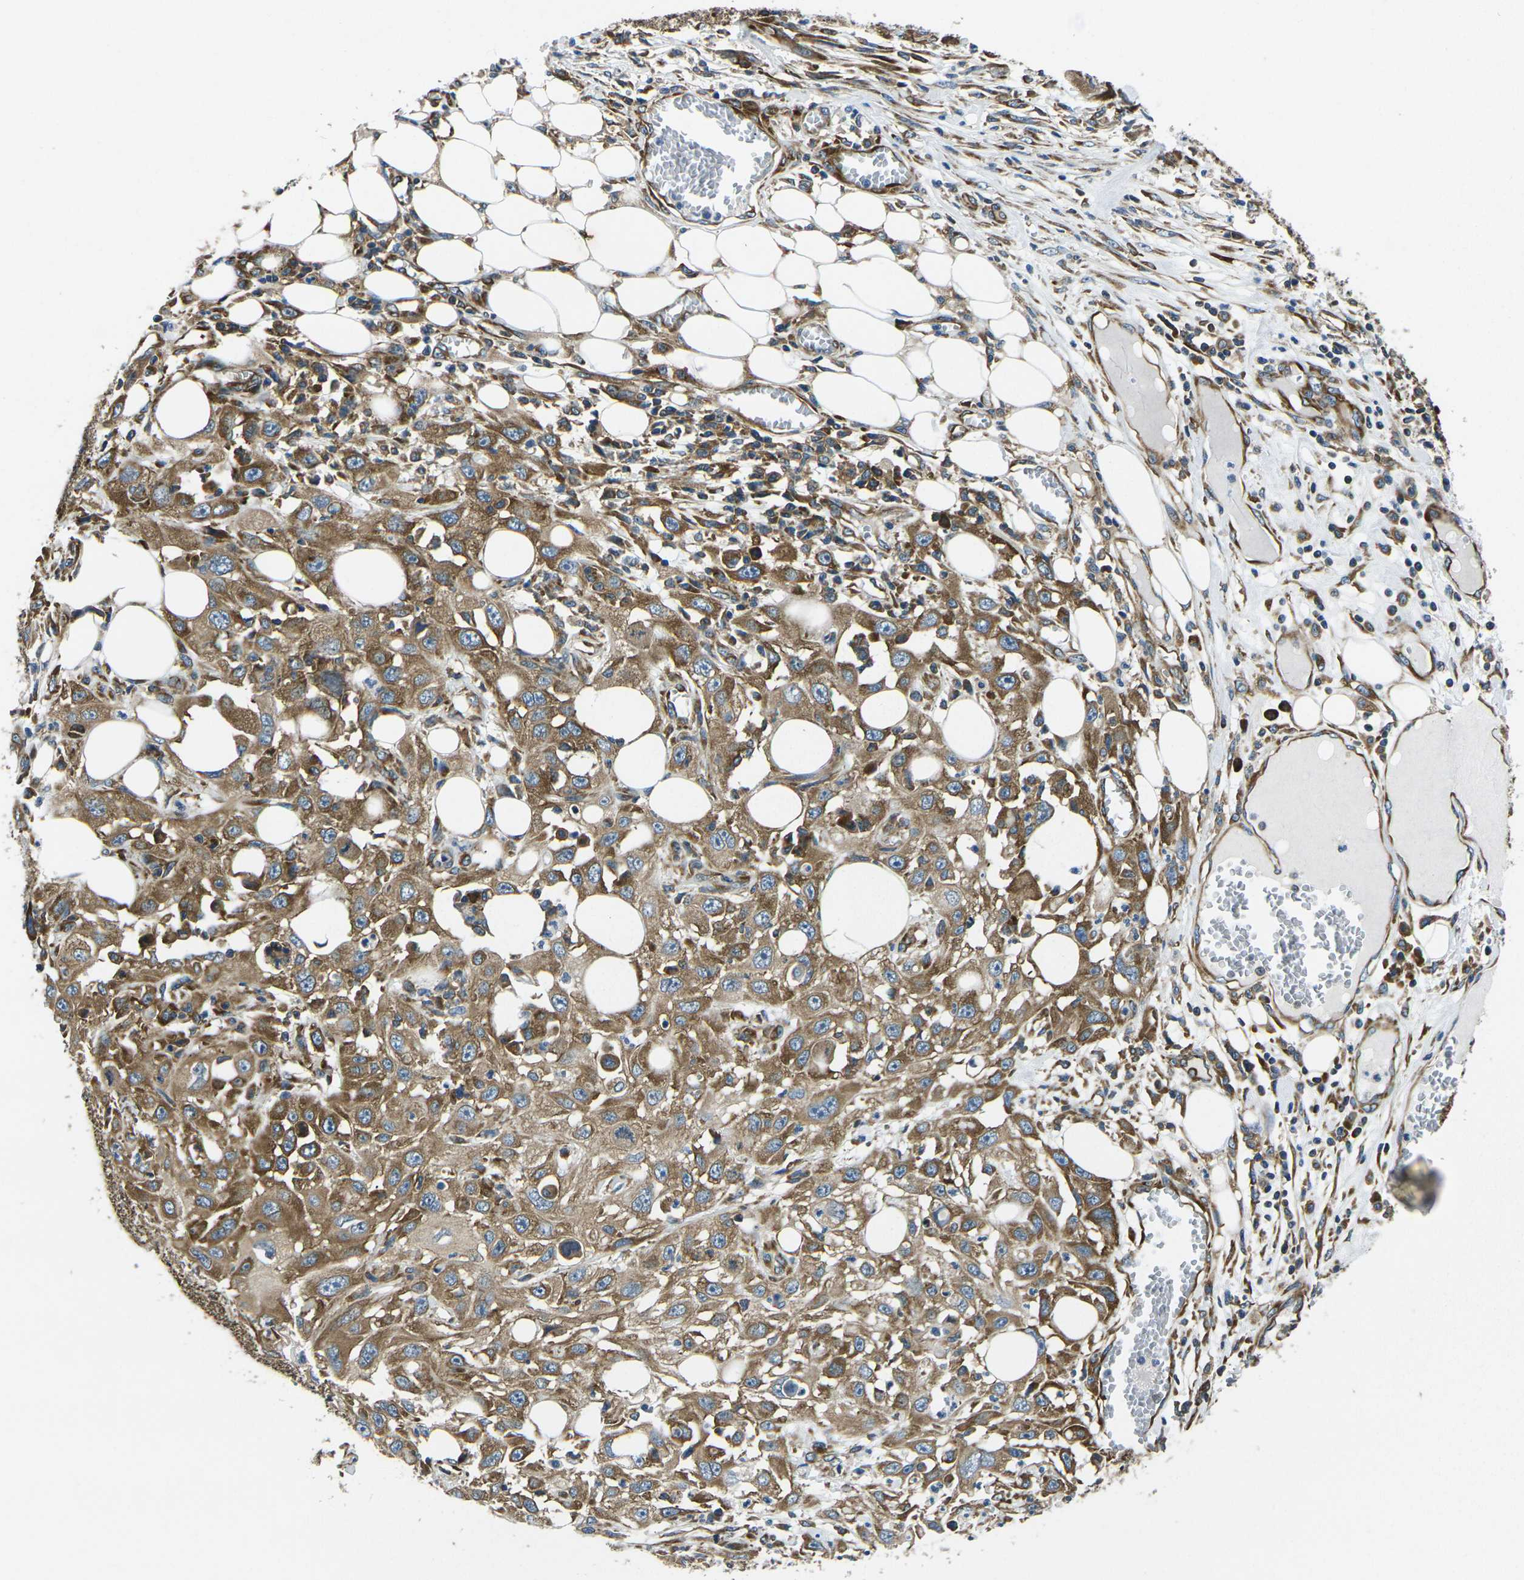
{"staining": {"intensity": "moderate", "quantity": ">75%", "location": "cytoplasmic/membranous"}, "tissue": "skin cancer", "cell_type": "Tumor cells", "image_type": "cancer", "snomed": [{"axis": "morphology", "description": "Squamous cell carcinoma, NOS"}, {"axis": "topography", "description": "Skin"}], "caption": "Skin squamous cell carcinoma stained for a protein demonstrates moderate cytoplasmic/membranous positivity in tumor cells. Nuclei are stained in blue.", "gene": "RPSA", "patient": {"sex": "male", "age": 75}}